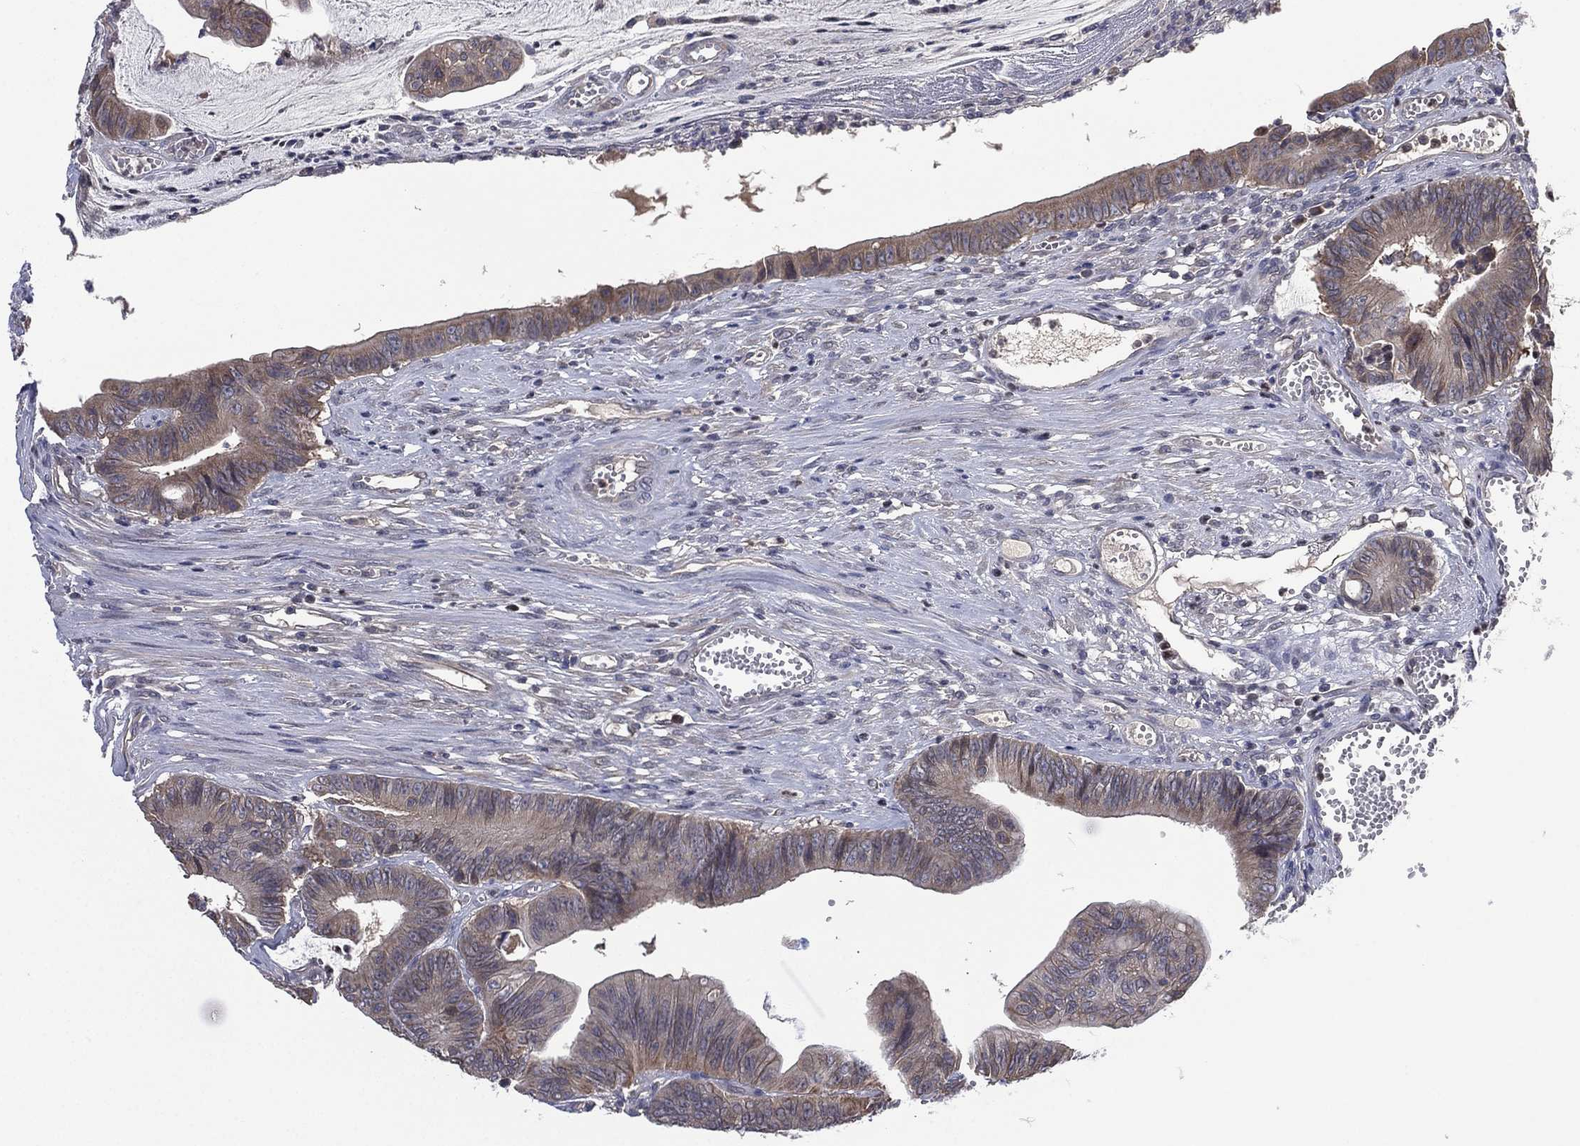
{"staining": {"intensity": "weak", "quantity": ">75%", "location": "cytoplasmic/membranous"}, "tissue": "colorectal cancer", "cell_type": "Tumor cells", "image_type": "cancer", "snomed": [{"axis": "morphology", "description": "Adenocarcinoma, NOS"}, {"axis": "topography", "description": "Colon"}], "caption": "About >75% of tumor cells in colorectal adenocarcinoma show weak cytoplasmic/membranous protein staining as visualized by brown immunohistochemical staining.", "gene": "MPP7", "patient": {"sex": "female", "age": 69}}